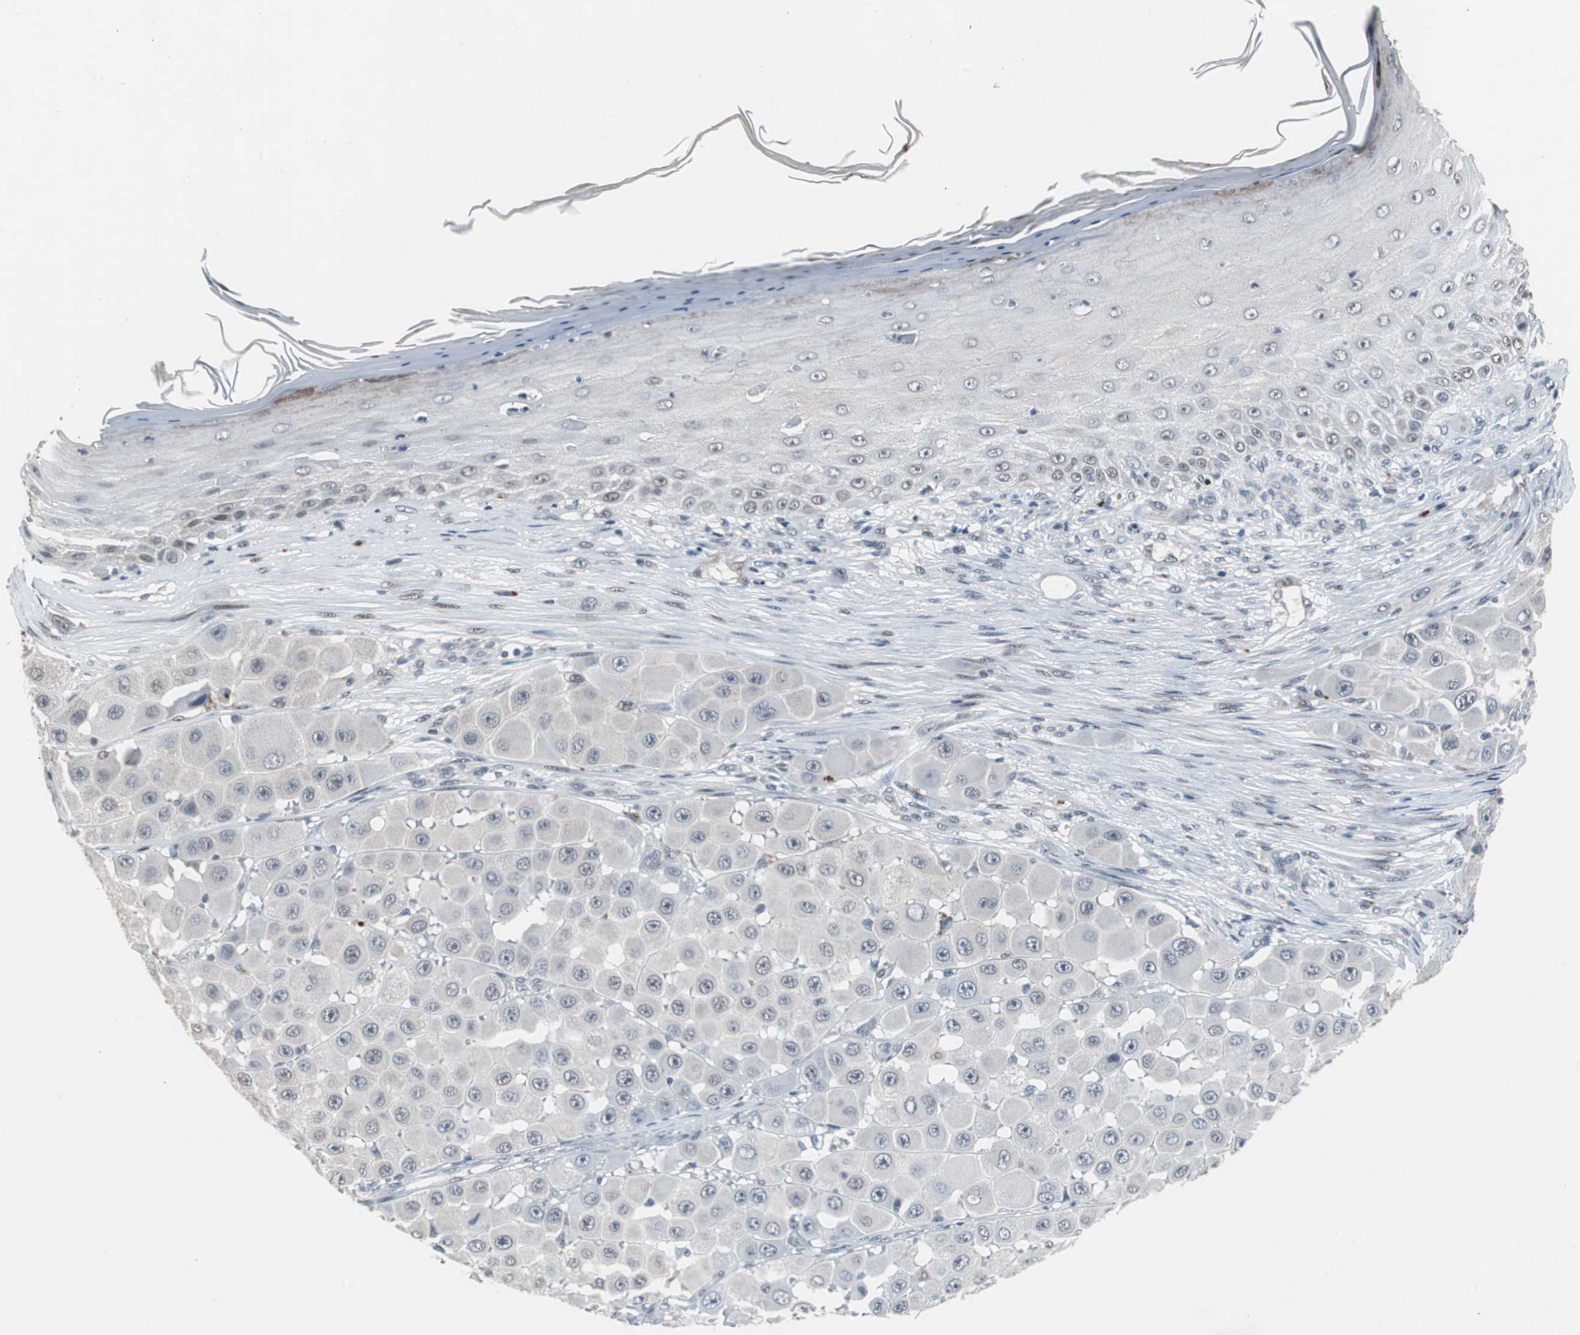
{"staining": {"intensity": "negative", "quantity": "none", "location": "none"}, "tissue": "melanoma", "cell_type": "Tumor cells", "image_type": "cancer", "snomed": [{"axis": "morphology", "description": "Malignant melanoma, NOS"}, {"axis": "topography", "description": "Skin"}], "caption": "Malignant melanoma stained for a protein using immunohistochemistry displays no staining tumor cells.", "gene": "FOXP4", "patient": {"sex": "female", "age": 81}}